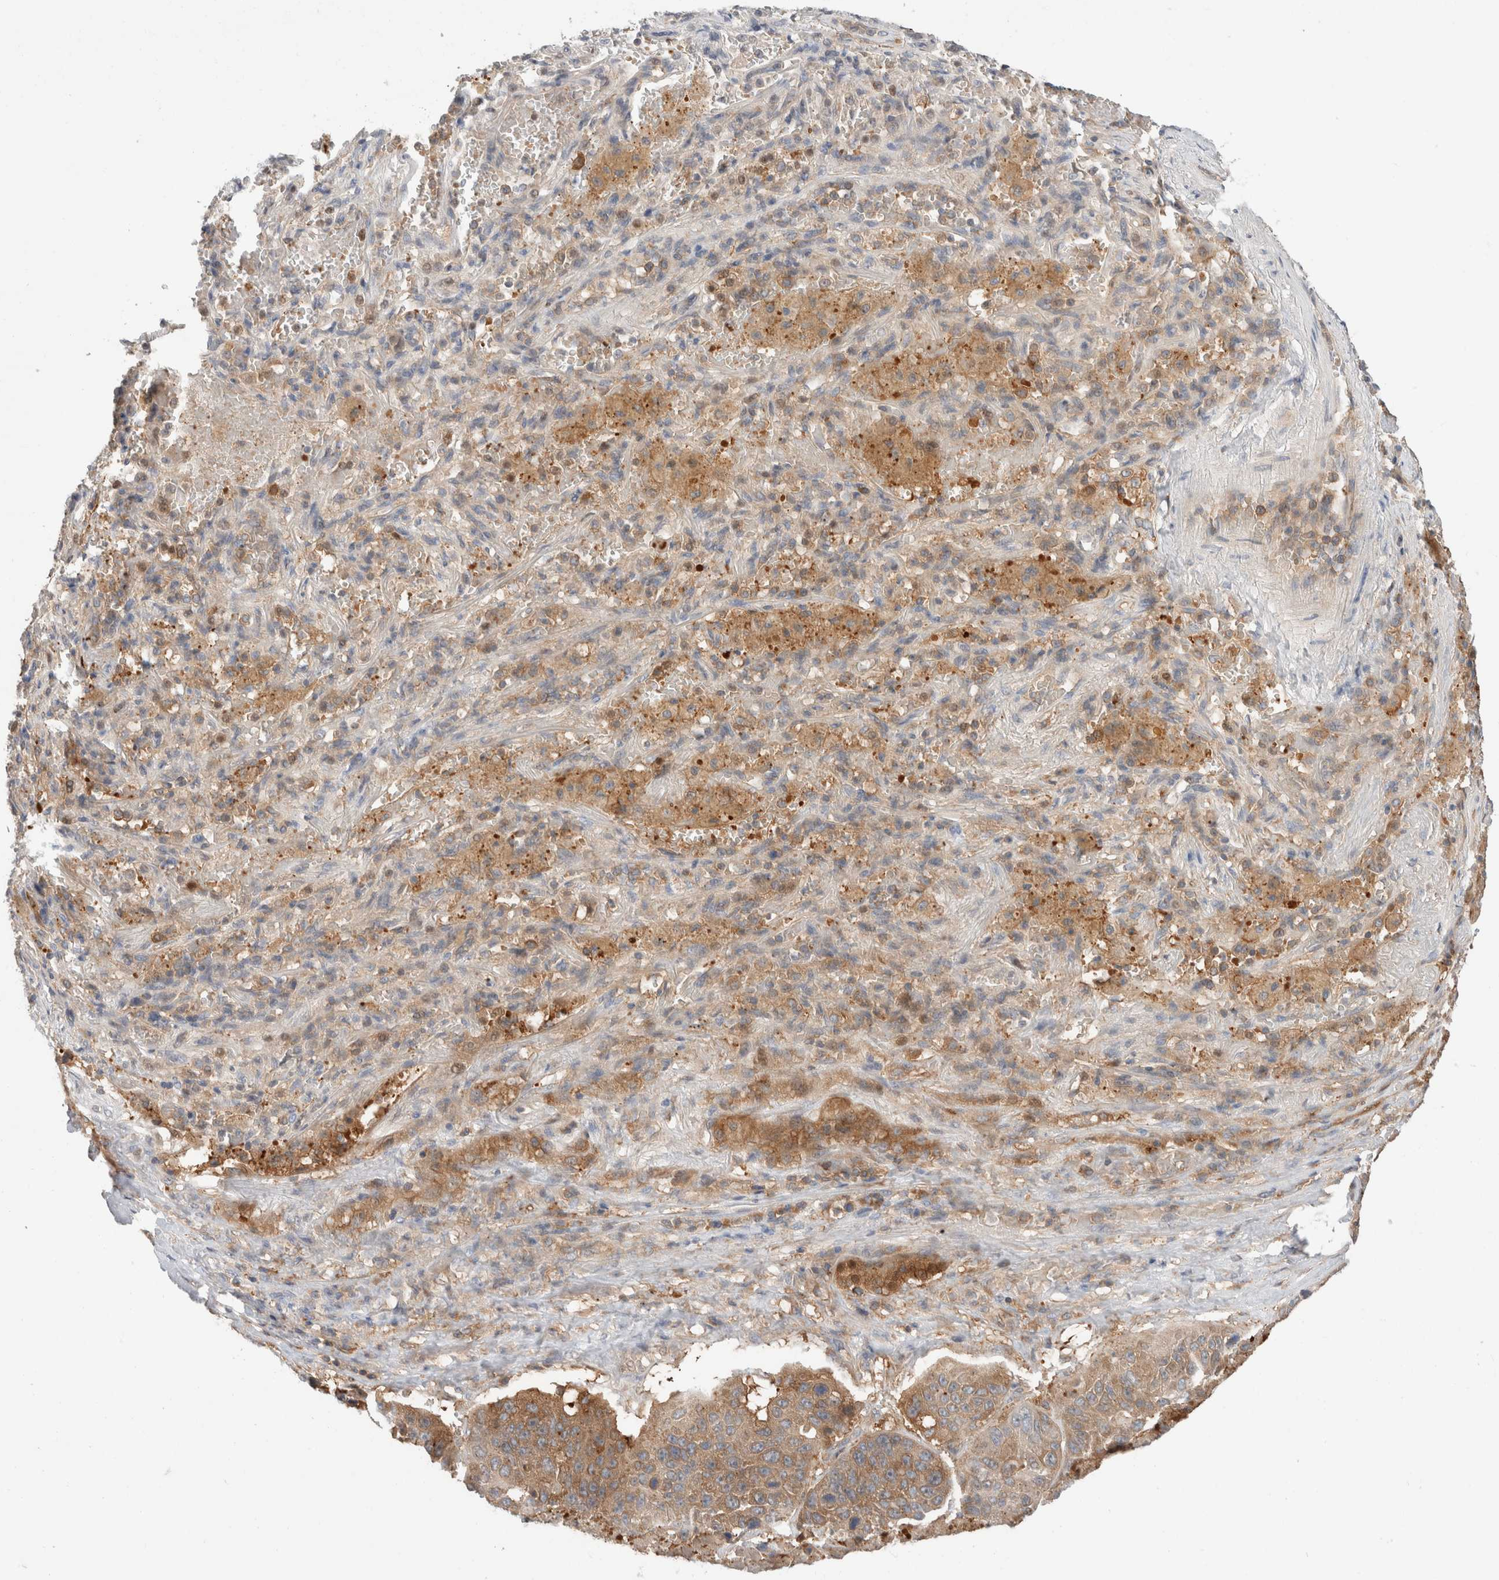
{"staining": {"intensity": "moderate", "quantity": ">75%", "location": "cytoplasmic/membranous"}, "tissue": "lung cancer", "cell_type": "Tumor cells", "image_type": "cancer", "snomed": [{"axis": "morphology", "description": "Squamous cell carcinoma, NOS"}, {"axis": "topography", "description": "Lung"}], "caption": "Protein expression analysis of human lung cancer (squamous cell carcinoma) reveals moderate cytoplasmic/membranous positivity in about >75% of tumor cells.", "gene": "KLHL14", "patient": {"sex": "male", "age": 61}}